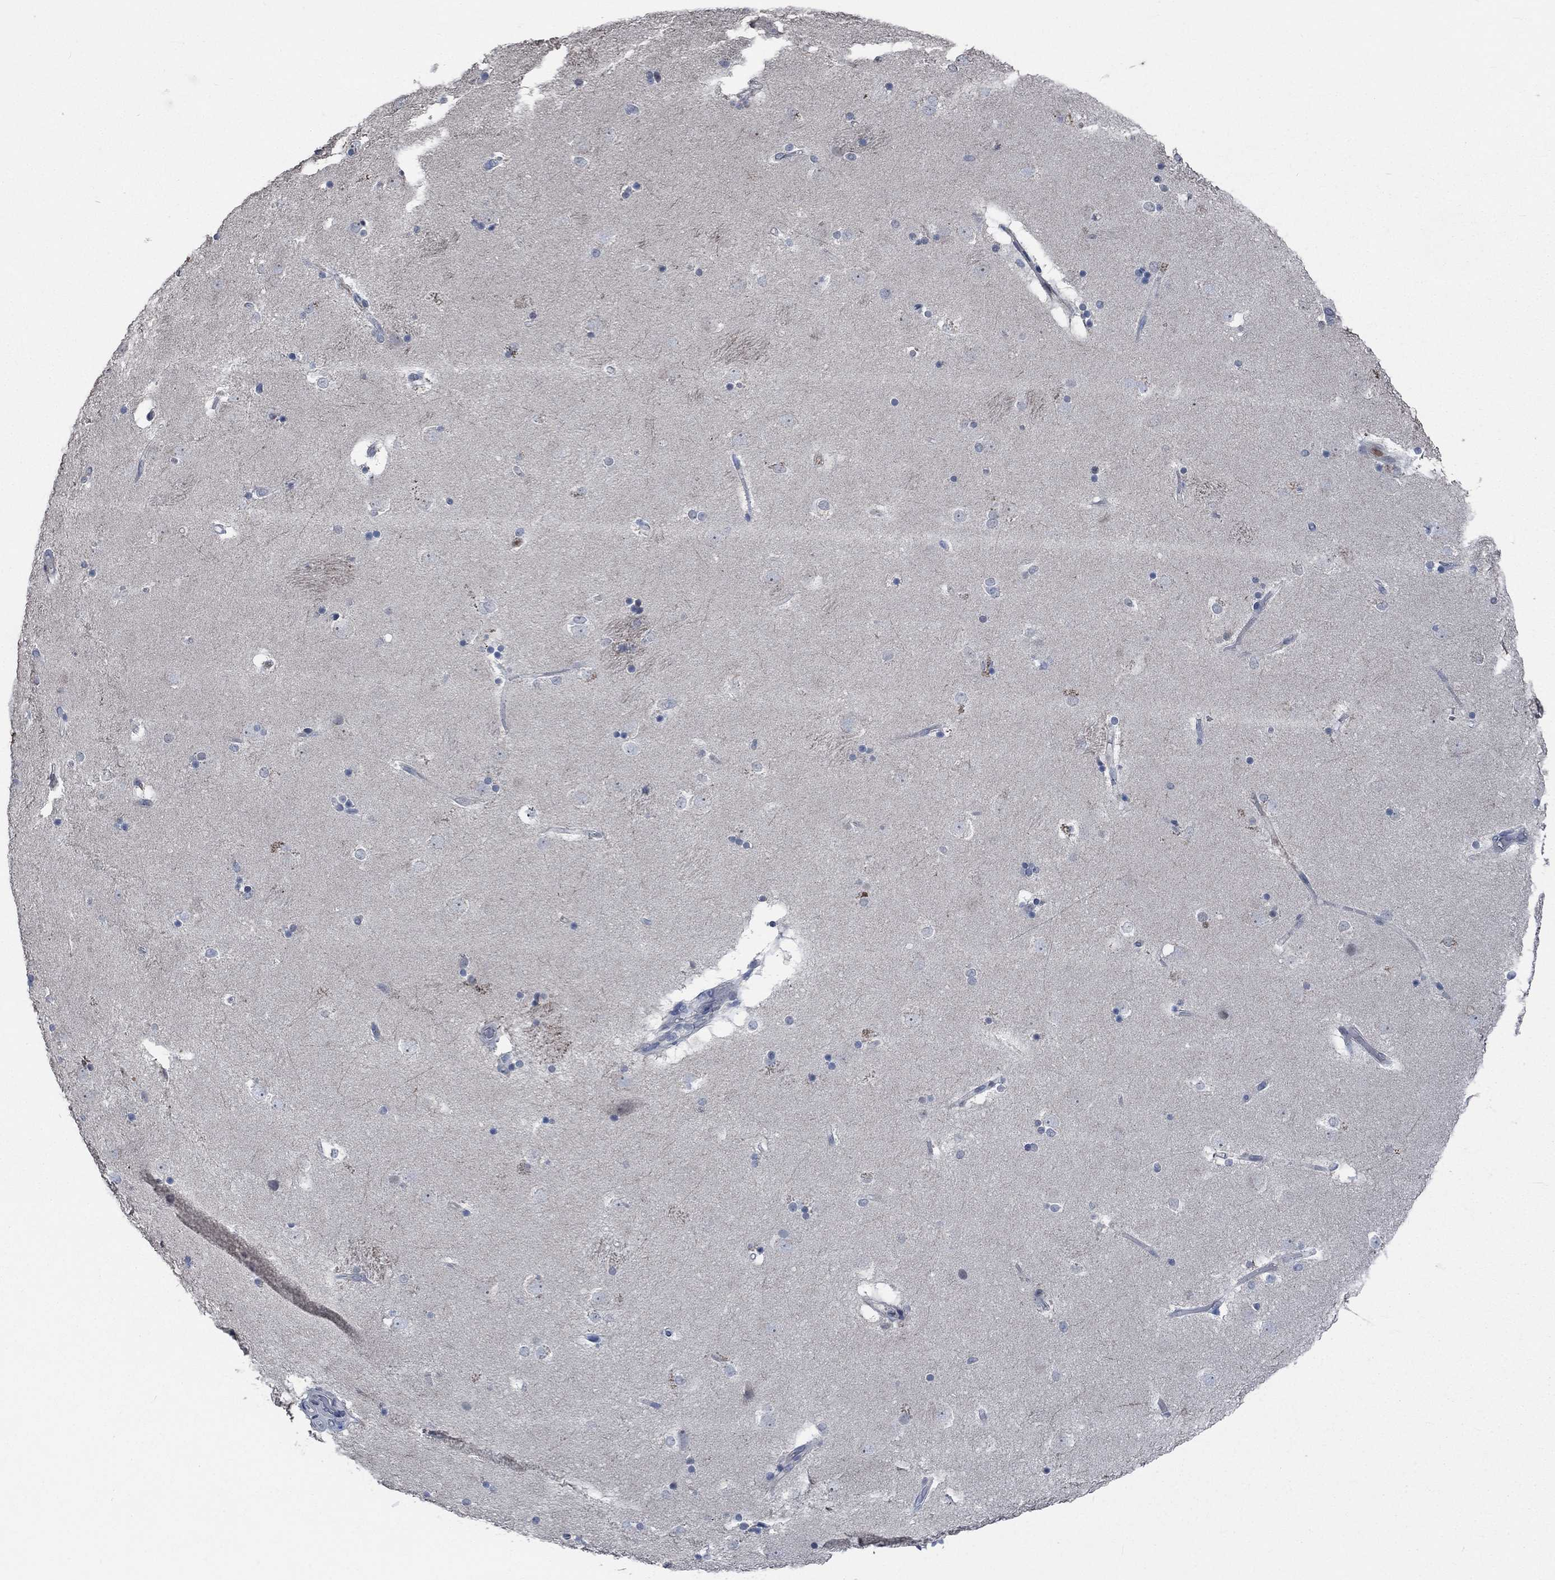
{"staining": {"intensity": "negative", "quantity": "none", "location": "none"}, "tissue": "caudate", "cell_type": "Glial cells", "image_type": "normal", "snomed": [{"axis": "morphology", "description": "Normal tissue, NOS"}, {"axis": "topography", "description": "Lateral ventricle wall"}], "caption": "IHC image of benign caudate stained for a protein (brown), which exhibits no expression in glial cells.", "gene": "OBSCN", "patient": {"sex": "male", "age": 51}}